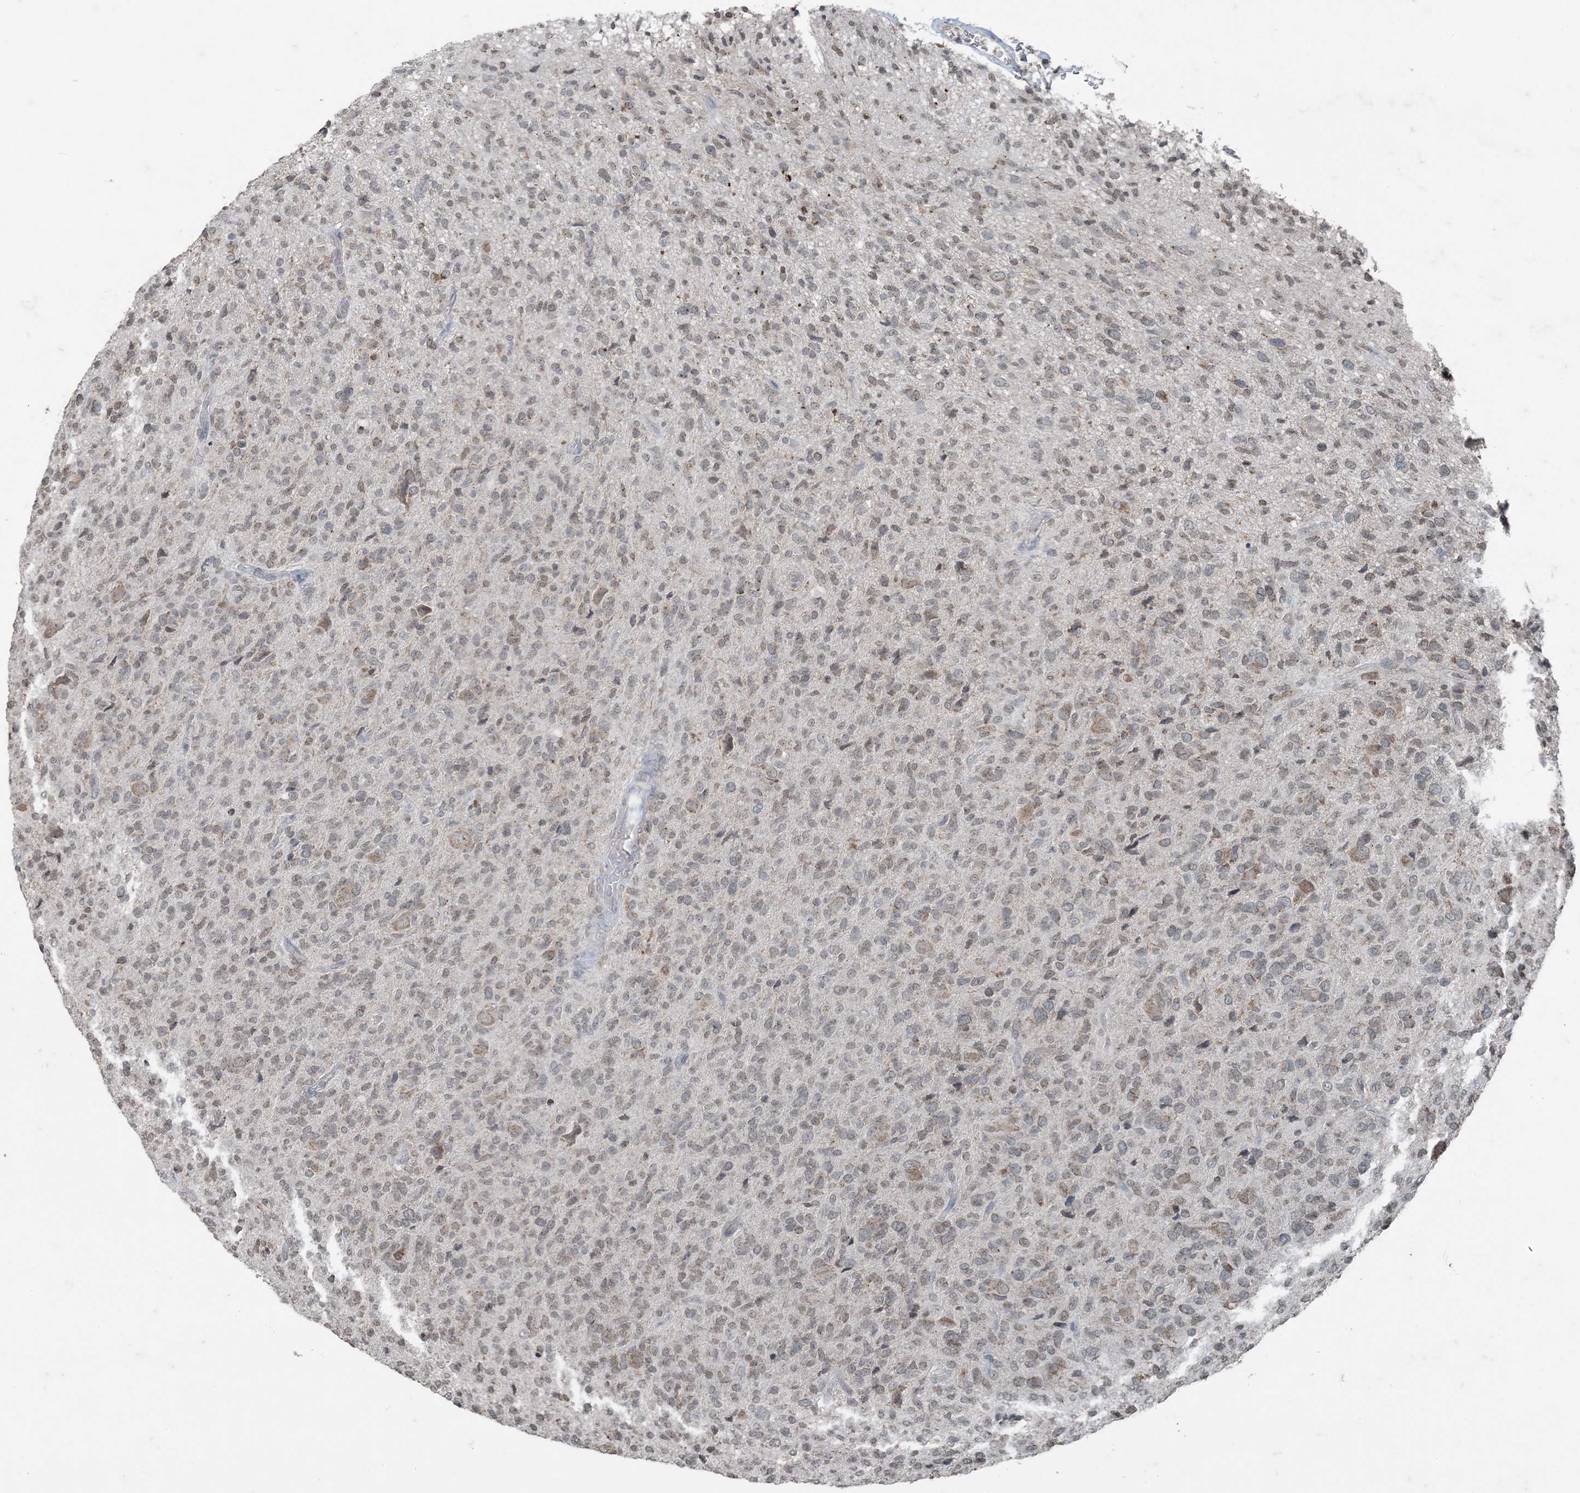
{"staining": {"intensity": "weak", "quantity": ">75%", "location": "nuclear"}, "tissue": "glioma", "cell_type": "Tumor cells", "image_type": "cancer", "snomed": [{"axis": "morphology", "description": "Glioma, malignant, High grade"}, {"axis": "topography", "description": "Brain"}], "caption": "Human high-grade glioma (malignant) stained for a protein (brown) exhibits weak nuclear positive staining in approximately >75% of tumor cells.", "gene": "GNL1", "patient": {"sex": "female", "age": 57}}